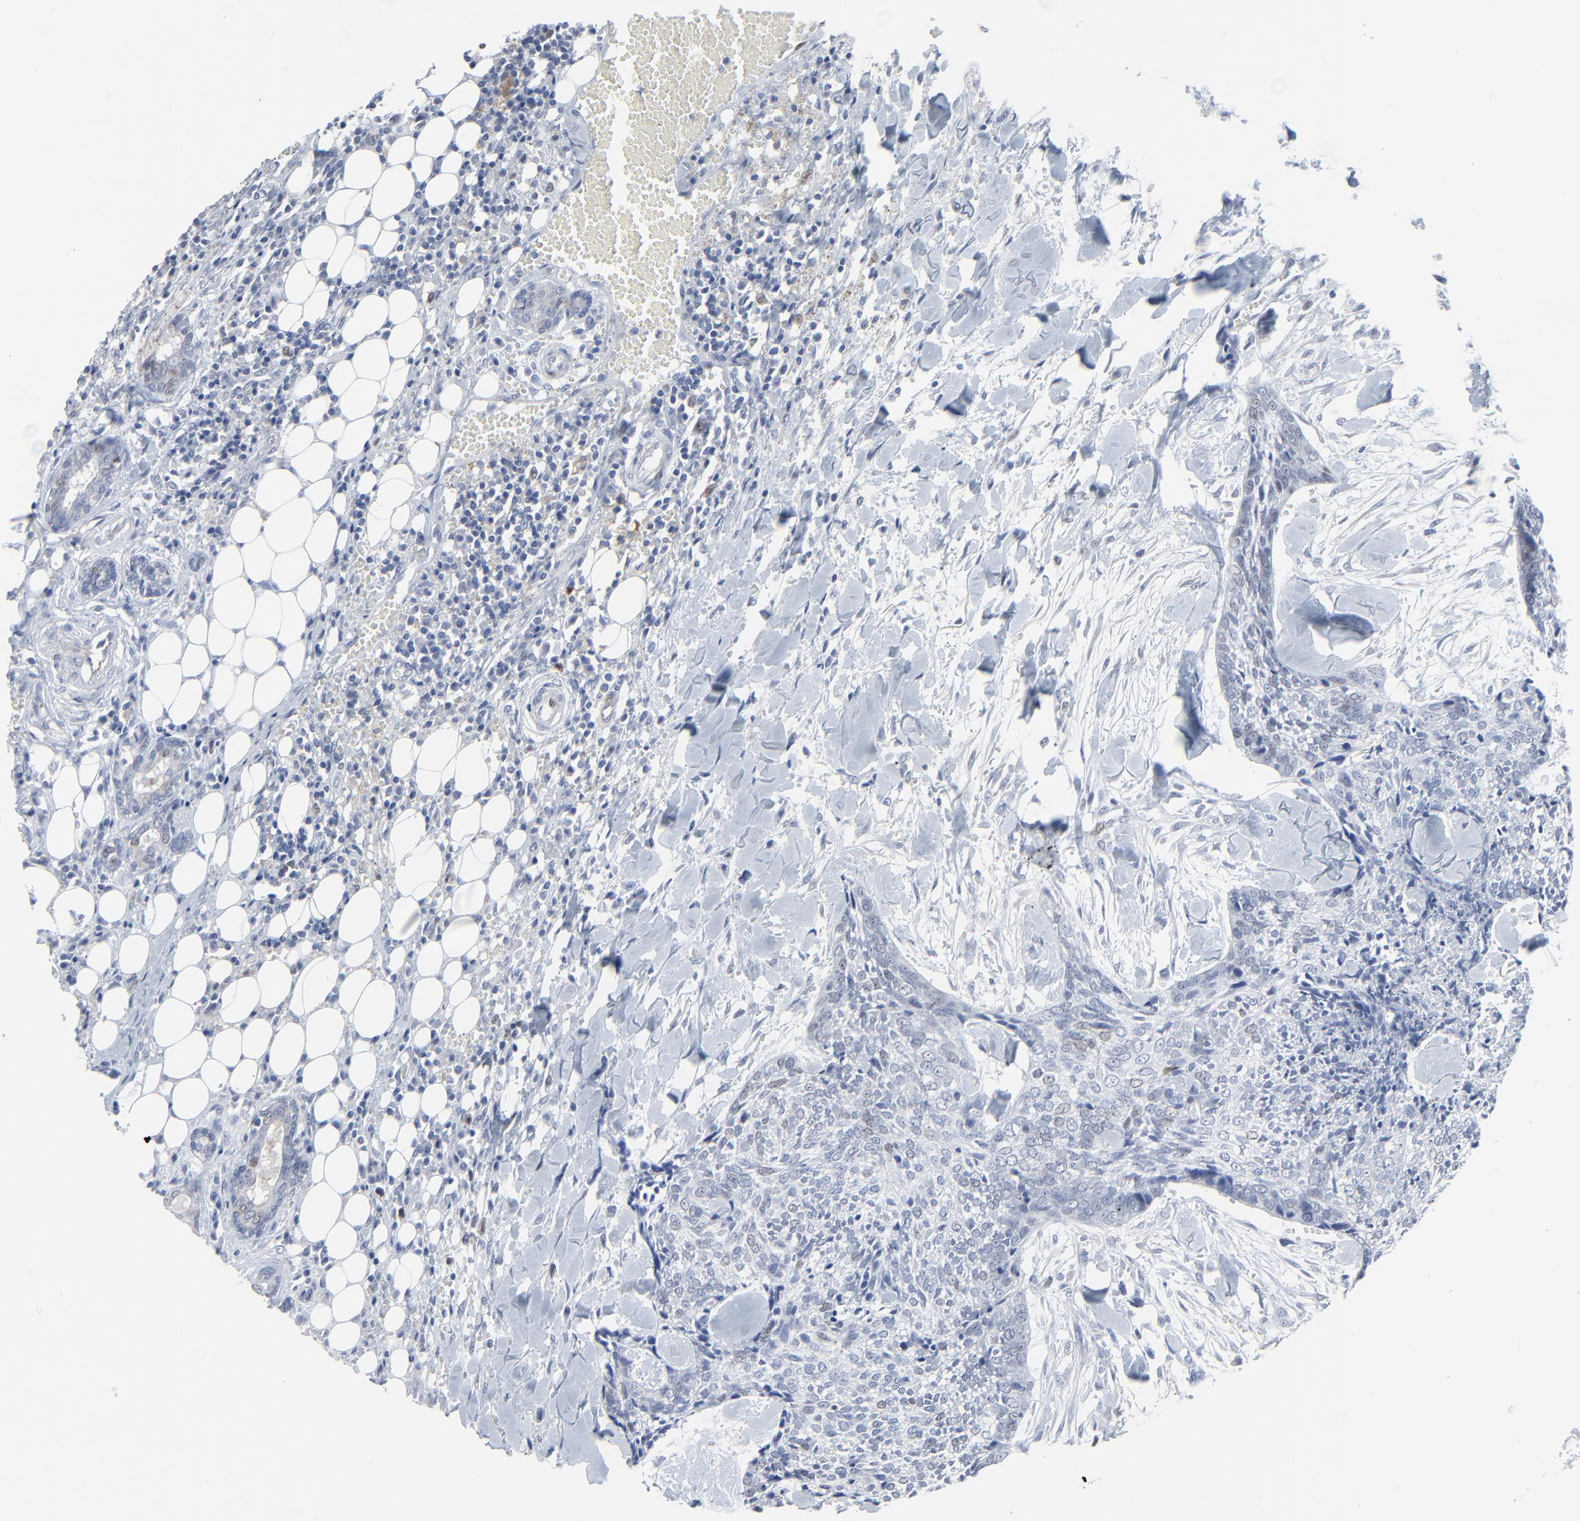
{"staining": {"intensity": "weak", "quantity": "<25%", "location": "nuclear"}, "tissue": "head and neck cancer", "cell_type": "Tumor cells", "image_type": "cancer", "snomed": [{"axis": "morphology", "description": "Squamous cell carcinoma, NOS"}, {"axis": "topography", "description": "Salivary gland"}, {"axis": "topography", "description": "Head-Neck"}], "caption": "Head and neck cancer (squamous cell carcinoma) was stained to show a protein in brown. There is no significant staining in tumor cells. (Stains: DAB immunohistochemistry (IHC) with hematoxylin counter stain, Microscopy: brightfield microscopy at high magnification).", "gene": "BIRC3", "patient": {"sex": "male", "age": 70}}